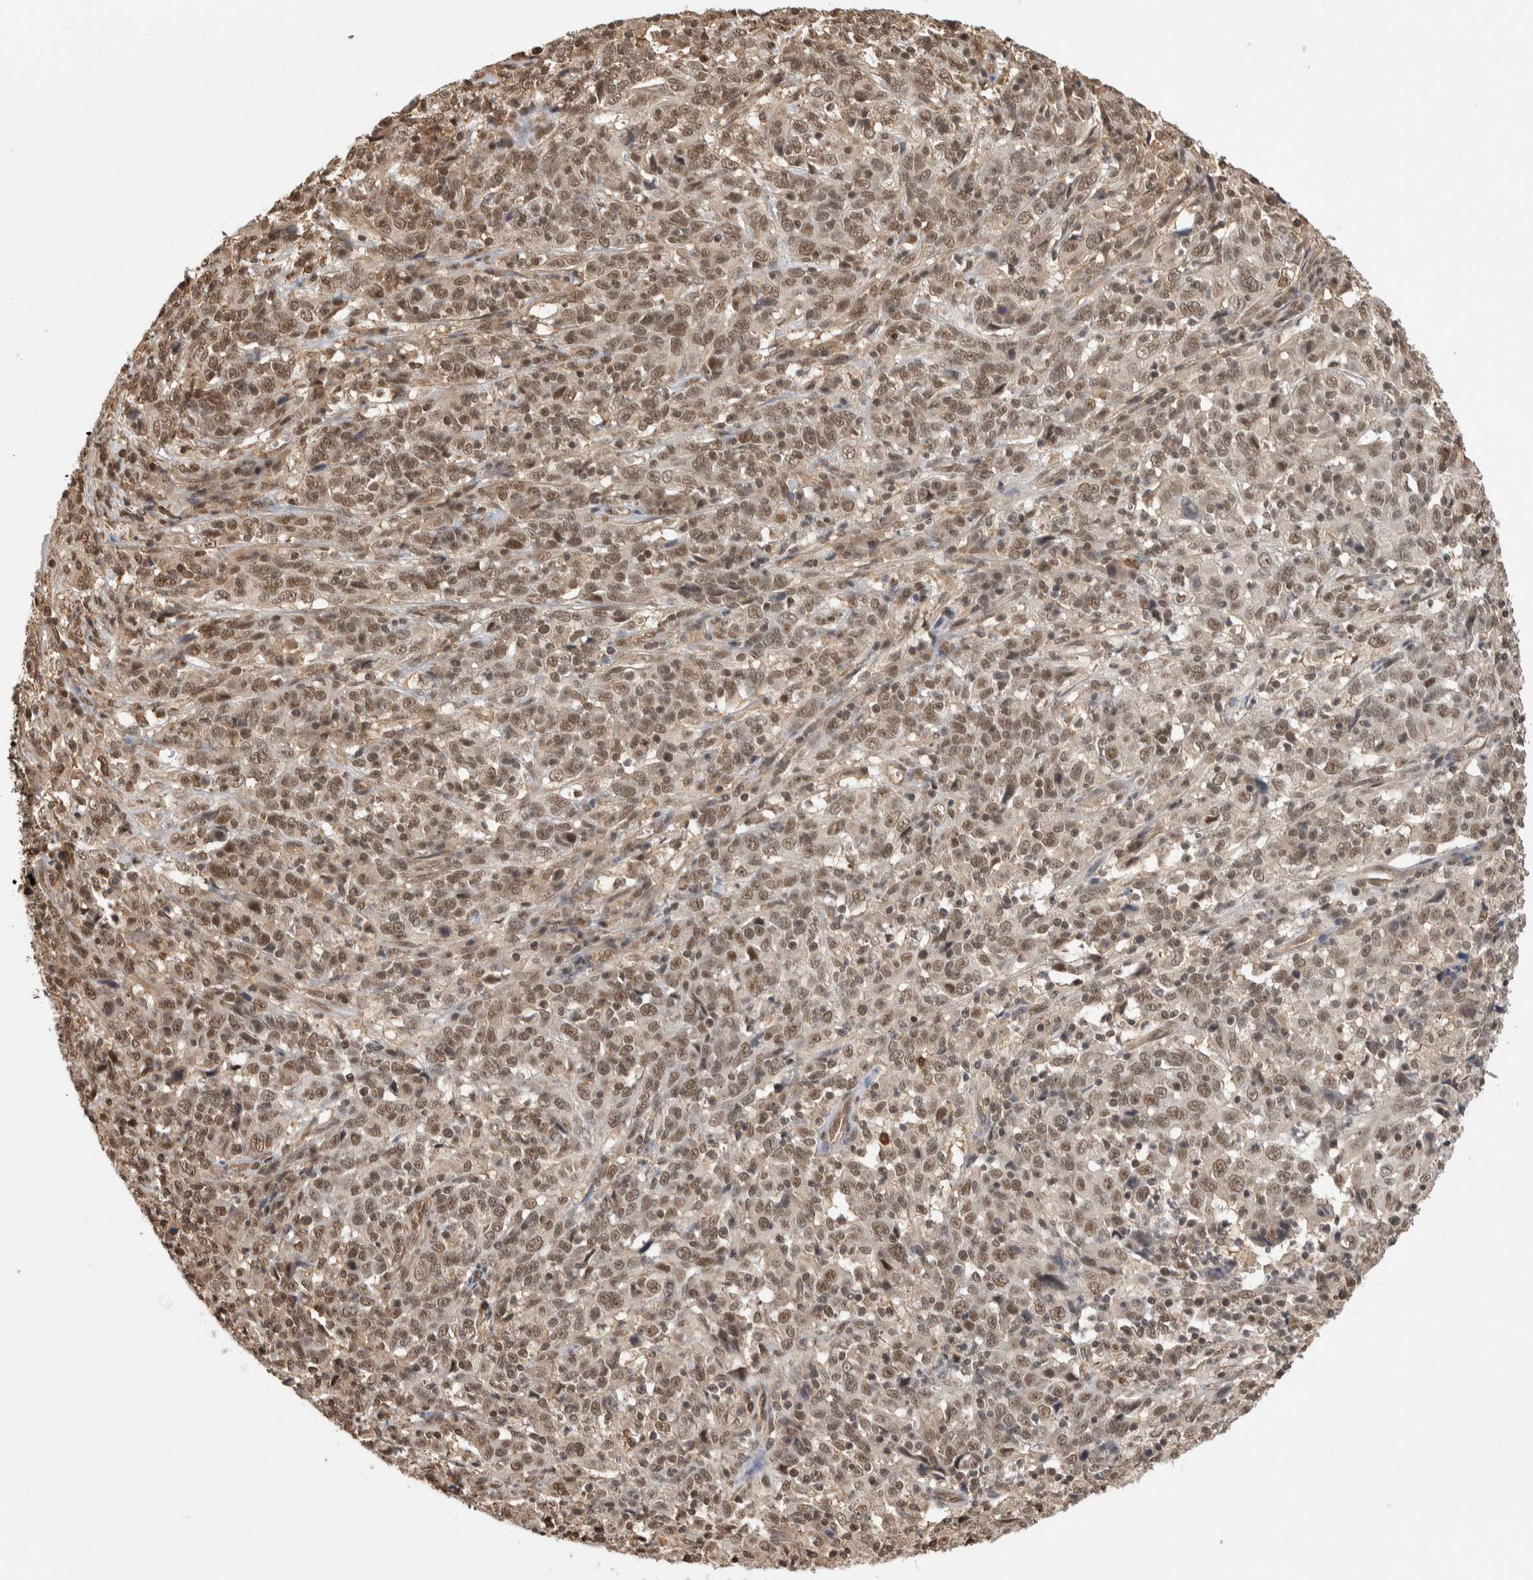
{"staining": {"intensity": "moderate", "quantity": ">75%", "location": "nuclear"}, "tissue": "cervical cancer", "cell_type": "Tumor cells", "image_type": "cancer", "snomed": [{"axis": "morphology", "description": "Squamous cell carcinoma, NOS"}, {"axis": "topography", "description": "Cervix"}], "caption": "This image shows immunohistochemistry (IHC) staining of cervical cancer (squamous cell carcinoma), with medium moderate nuclear staining in about >75% of tumor cells.", "gene": "ZNF592", "patient": {"sex": "female", "age": 46}}